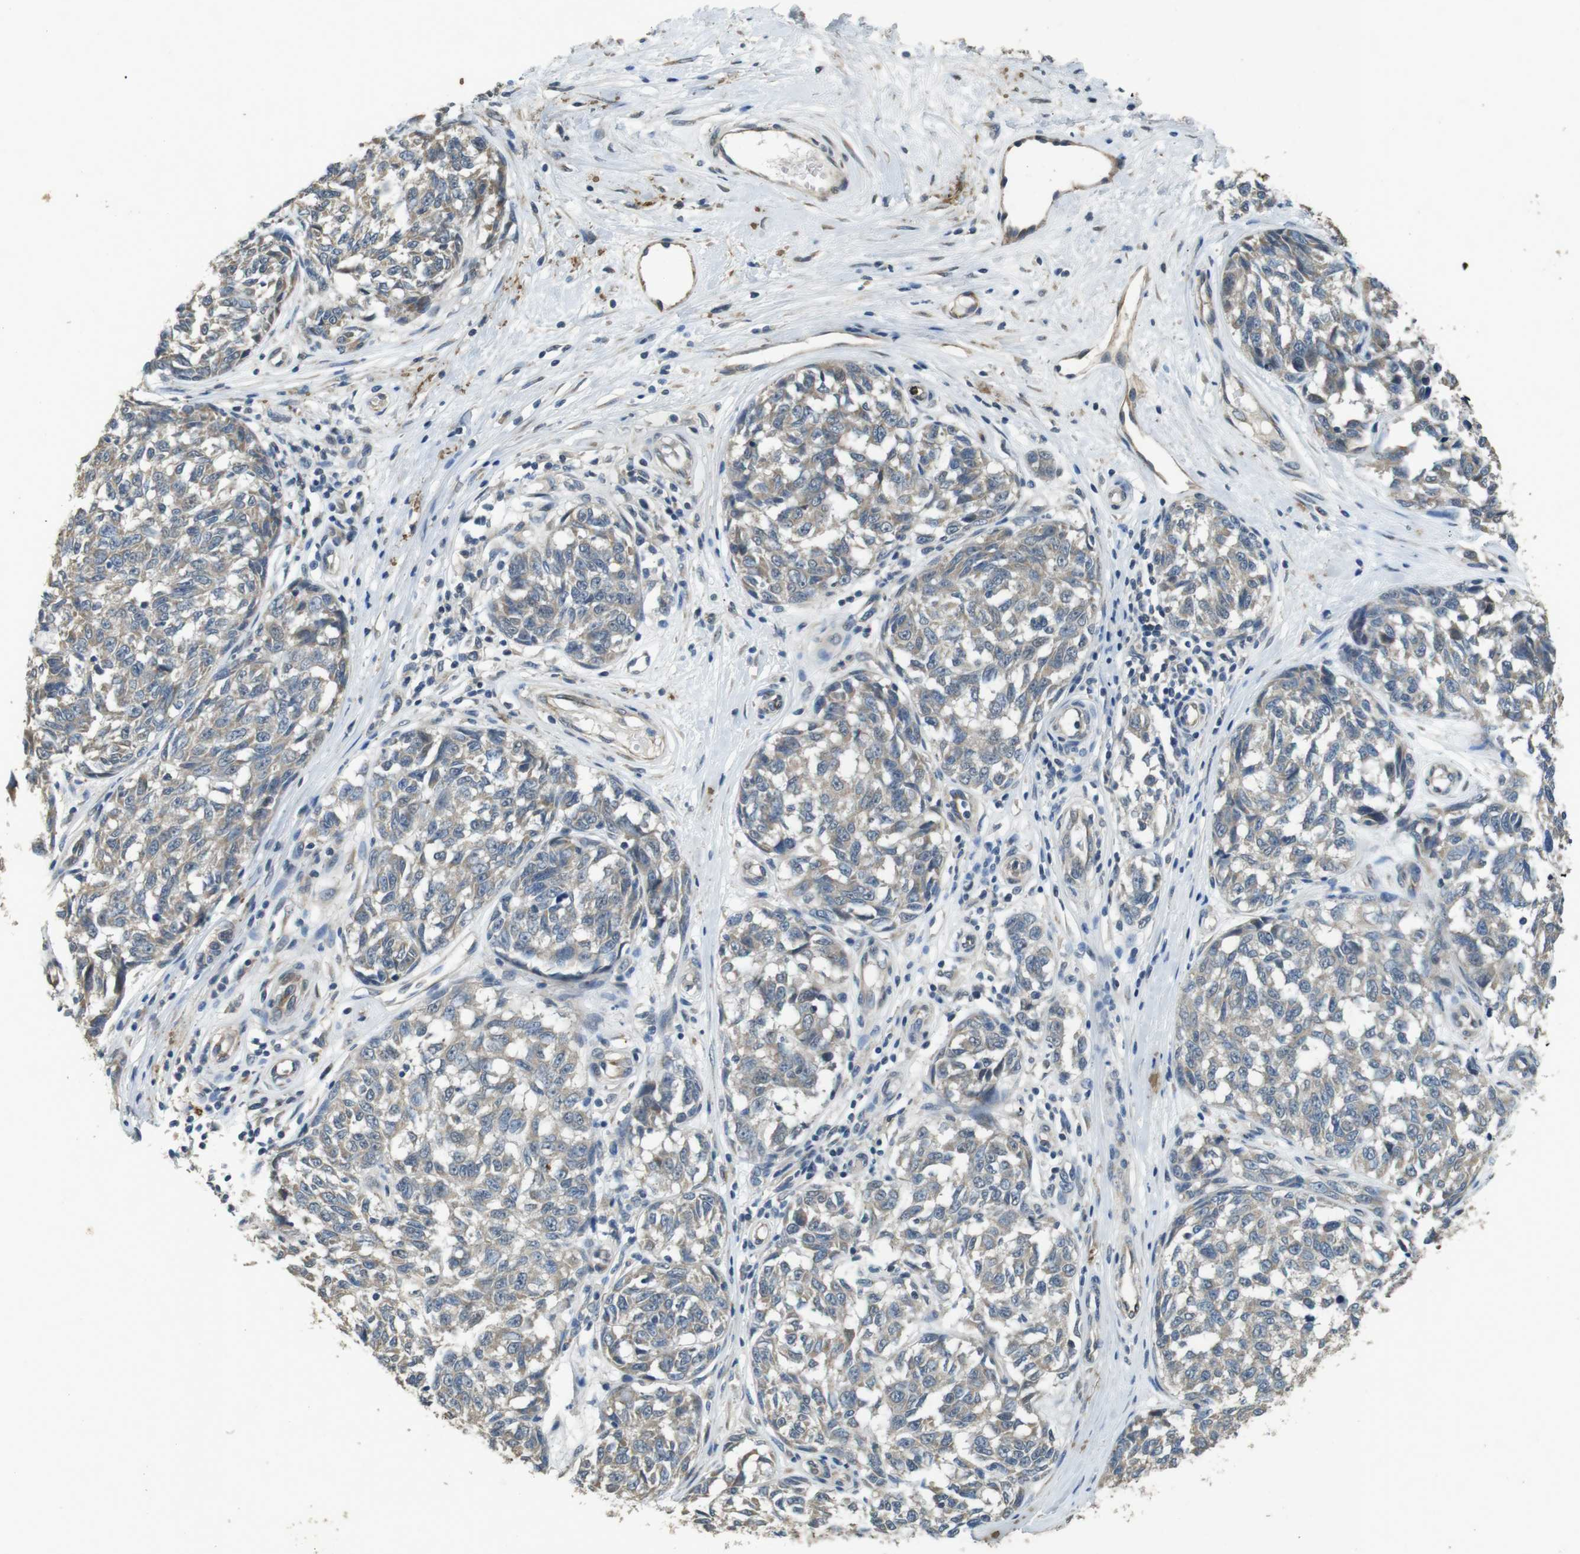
{"staining": {"intensity": "weak", "quantity": "25%-75%", "location": "cytoplasmic/membranous"}, "tissue": "melanoma", "cell_type": "Tumor cells", "image_type": "cancer", "snomed": [{"axis": "morphology", "description": "Malignant melanoma, NOS"}, {"axis": "topography", "description": "Skin"}], "caption": "Immunohistochemistry (IHC) (DAB (3,3'-diaminobenzidine)) staining of malignant melanoma demonstrates weak cytoplasmic/membranous protein staining in about 25%-75% of tumor cells.", "gene": "CLDN7", "patient": {"sex": "female", "age": 64}}